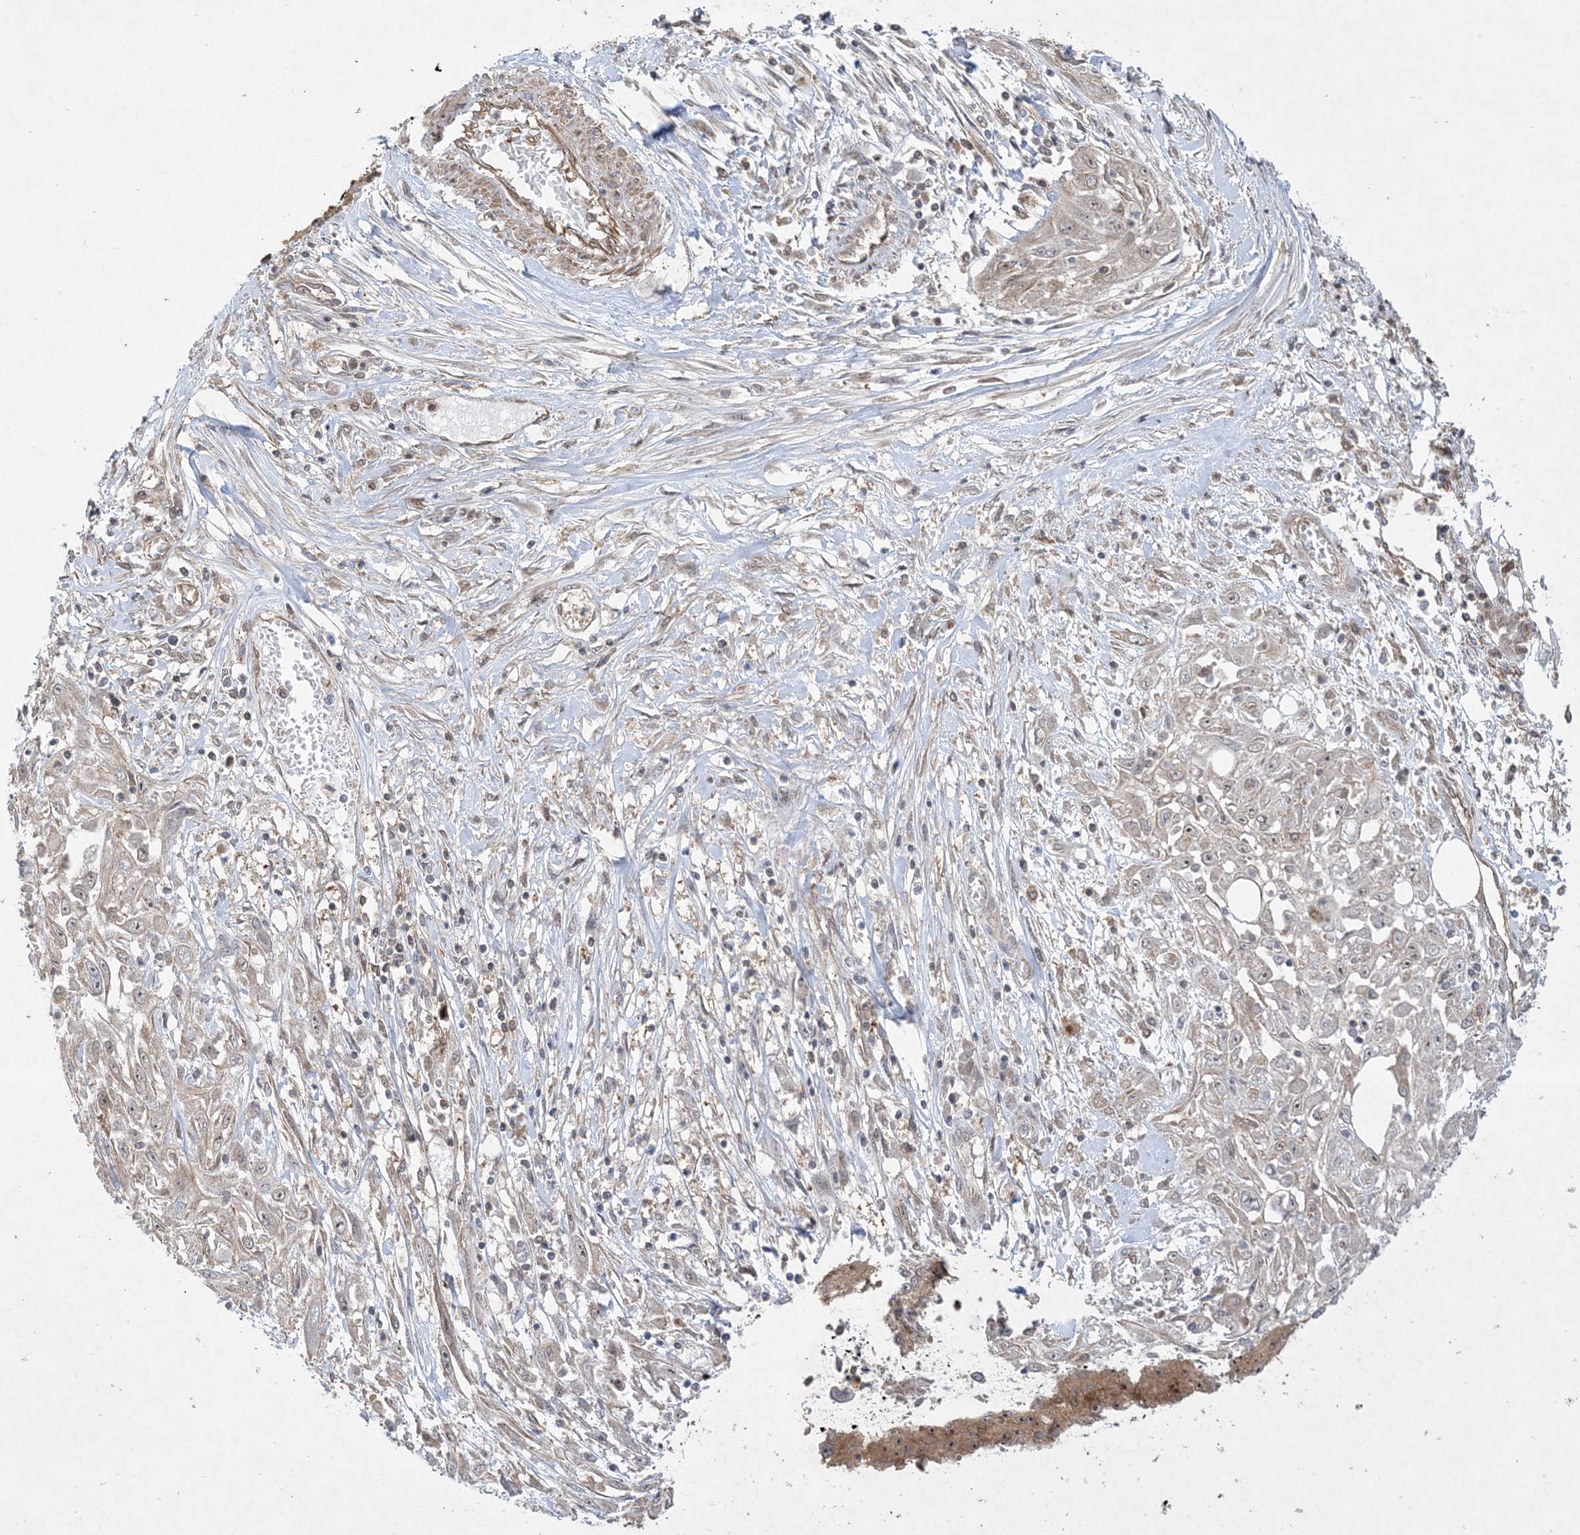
{"staining": {"intensity": "weak", "quantity": ">75%", "location": "cytoplasmic/membranous,nuclear"}, "tissue": "skin cancer", "cell_type": "Tumor cells", "image_type": "cancer", "snomed": [{"axis": "morphology", "description": "Squamous cell carcinoma, NOS"}, {"axis": "morphology", "description": "Squamous cell carcinoma, metastatic, NOS"}, {"axis": "topography", "description": "Skin"}, {"axis": "topography", "description": "Lymph node"}], "caption": "This micrograph demonstrates metastatic squamous cell carcinoma (skin) stained with IHC to label a protein in brown. The cytoplasmic/membranous and nuclear of tumor cells show weak positivity for the protein. Nuclei are counter-stained blue.", "gene": "SOGA3", "patient": {"sex": "male", "age": 75}}